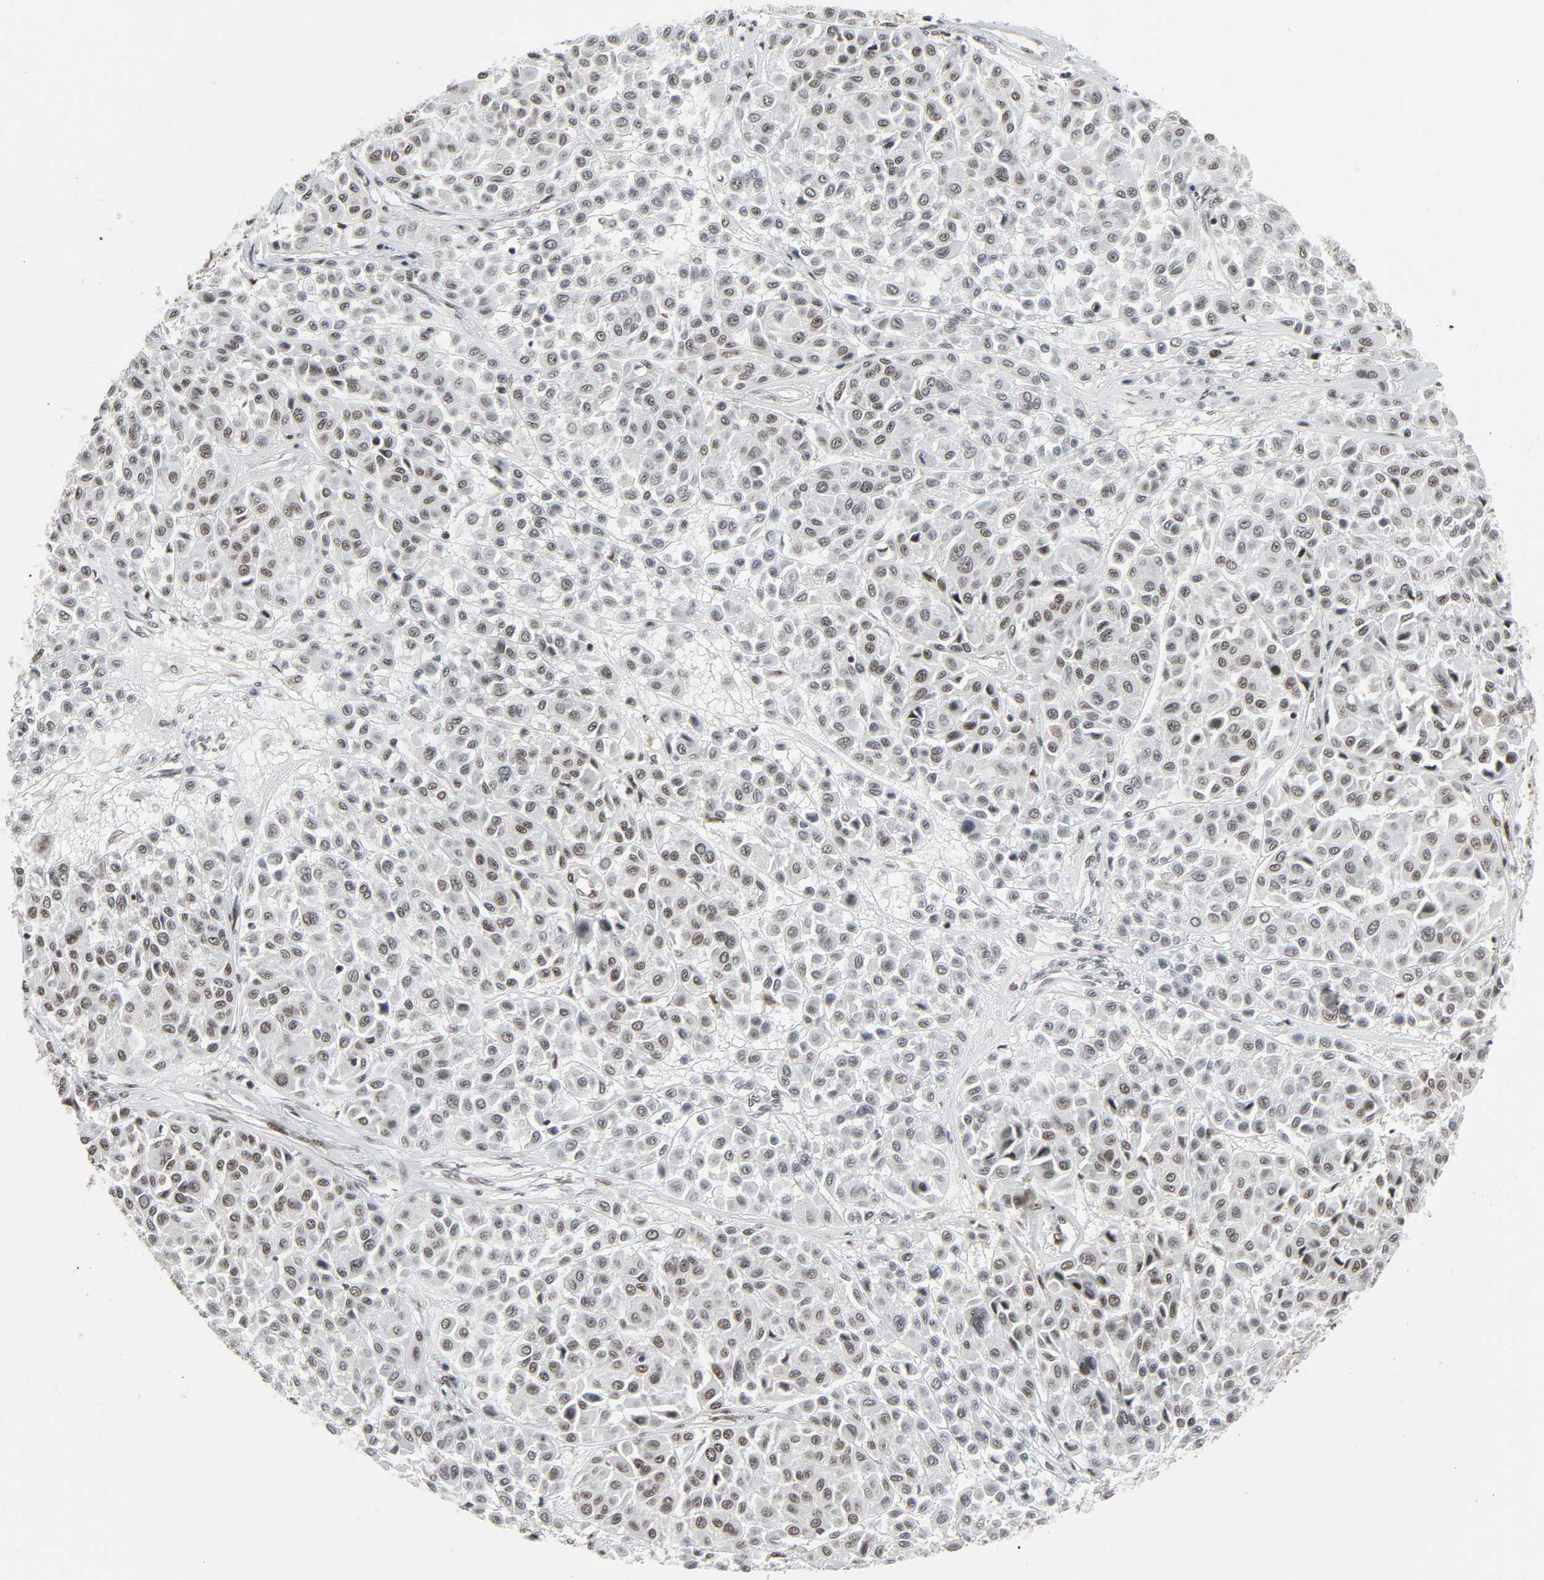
{"staining": {"intensity": "moderate", "quantity": ">75%", "location": "nuclear"}, "tissue": "melanoma", "cell_type": "Tumor cells", "image_type": "cancer", "snomed": [{"axis": "morphology", "description": "Malignant melanoma, Metastatic site"}, {"axis": "topography", "description": "Soft tissue"}], "caption": "Immunohistochemical staining of human malignant melanoma (metastatic site) displays medium levels of moderate nuclear staining in about >75% of tumor cells. The staining was performed using DAB (3,3'-diaminobenzidine), with brown indicating positive protein expression. Nuclei are stained blue with hematoxylin.", "gene": "CDK7", "patient": {"sex": "male", "age": 41}}